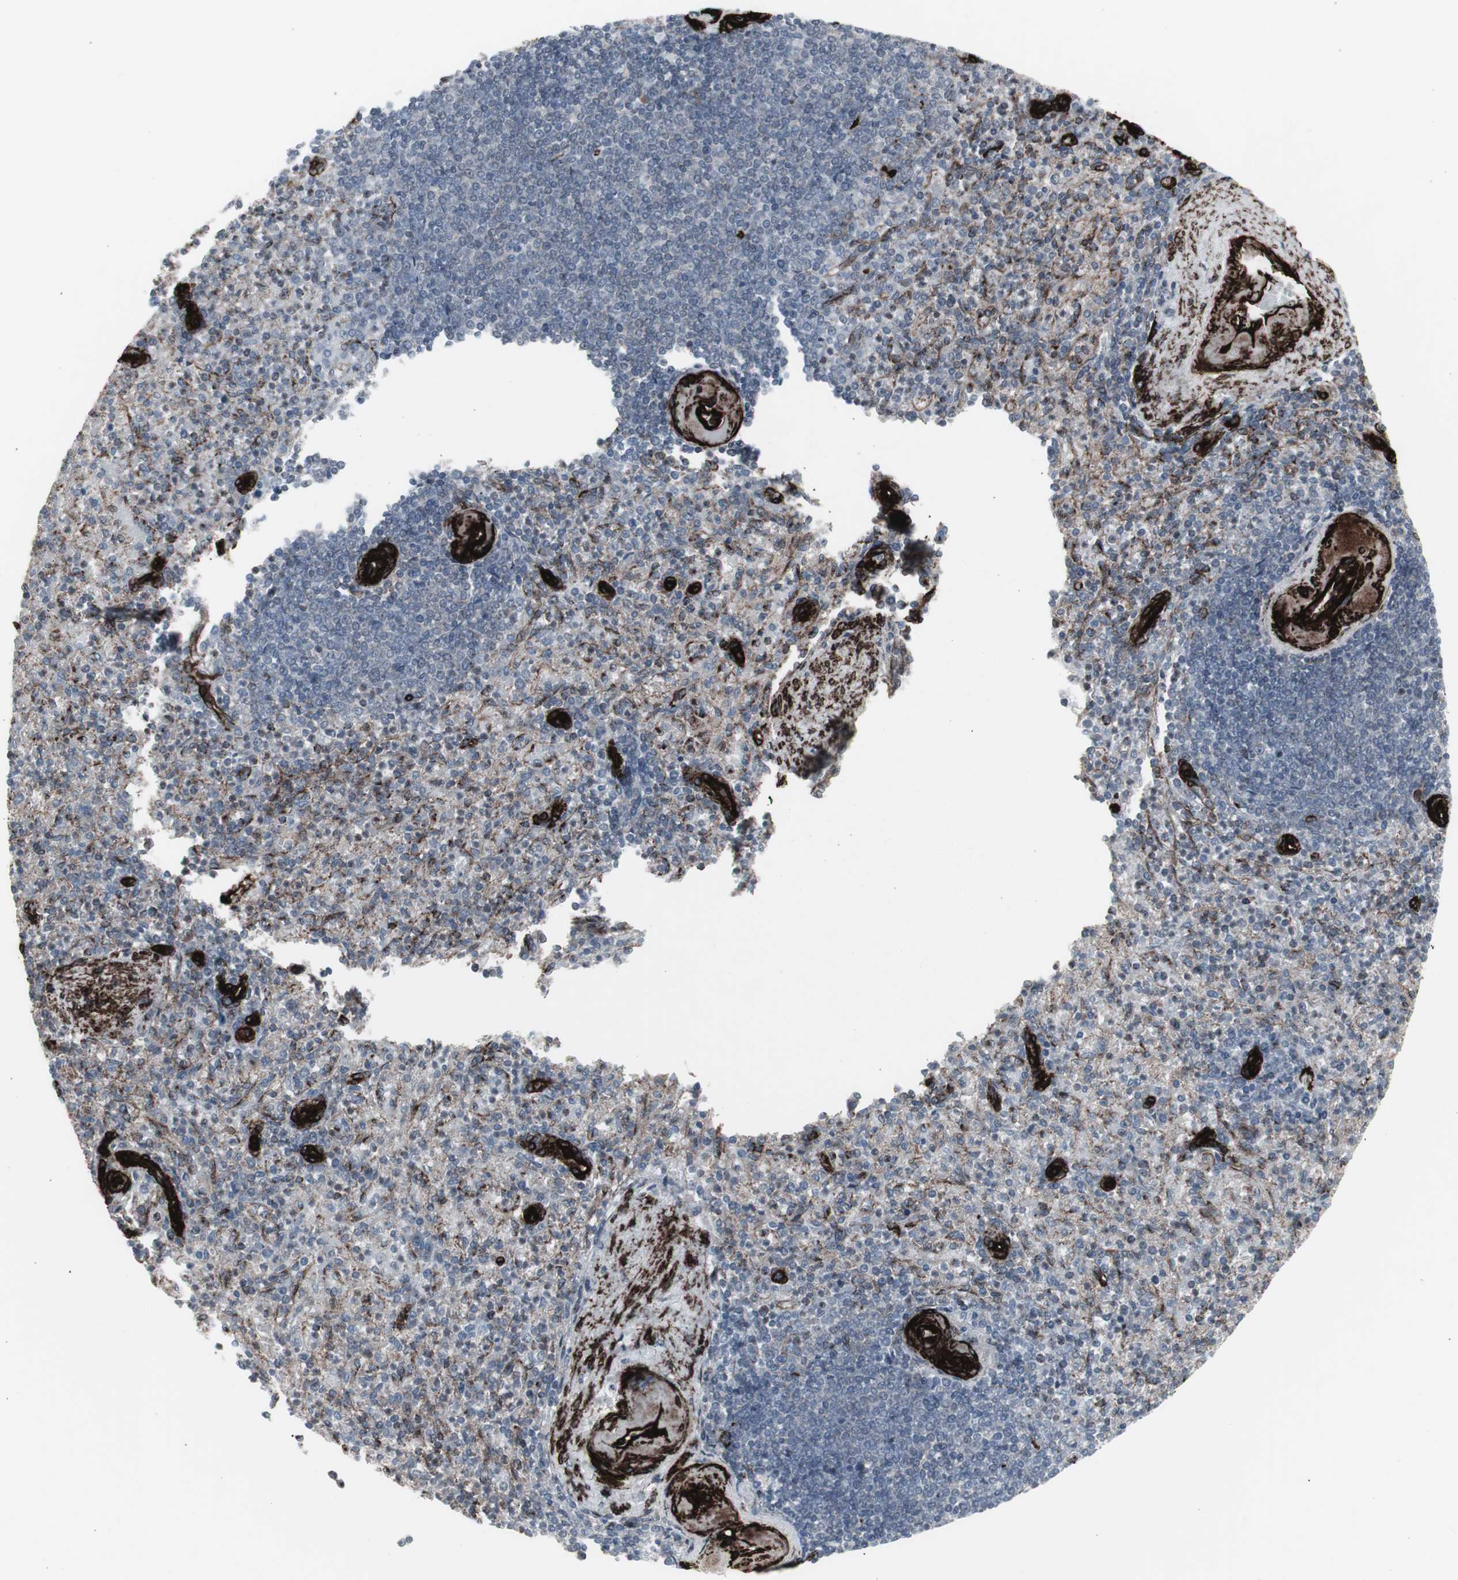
{"staining": {"intensity": "weak", "quantity": "<25%", "location": "cytoplasmic/membranous"}, "tissue": "spleen", "cell_type": "Cells in red pulp", "image_type": "normal", "snomed": [{"axis": "morphology", "description": "Normal tissue, NOS"}, {"axis": "topography", "description": "Spleen"}], "caption": "High magnification brightfield microscopy of normal spleen stained with DAB (3,3'-diaminobenzidine) (brown) and counterstained with hematoxylin (blue): cells in red pulp show no significant staining.", "gene": "PDGFA", "patient": {"sex": "female", "age": 74}}